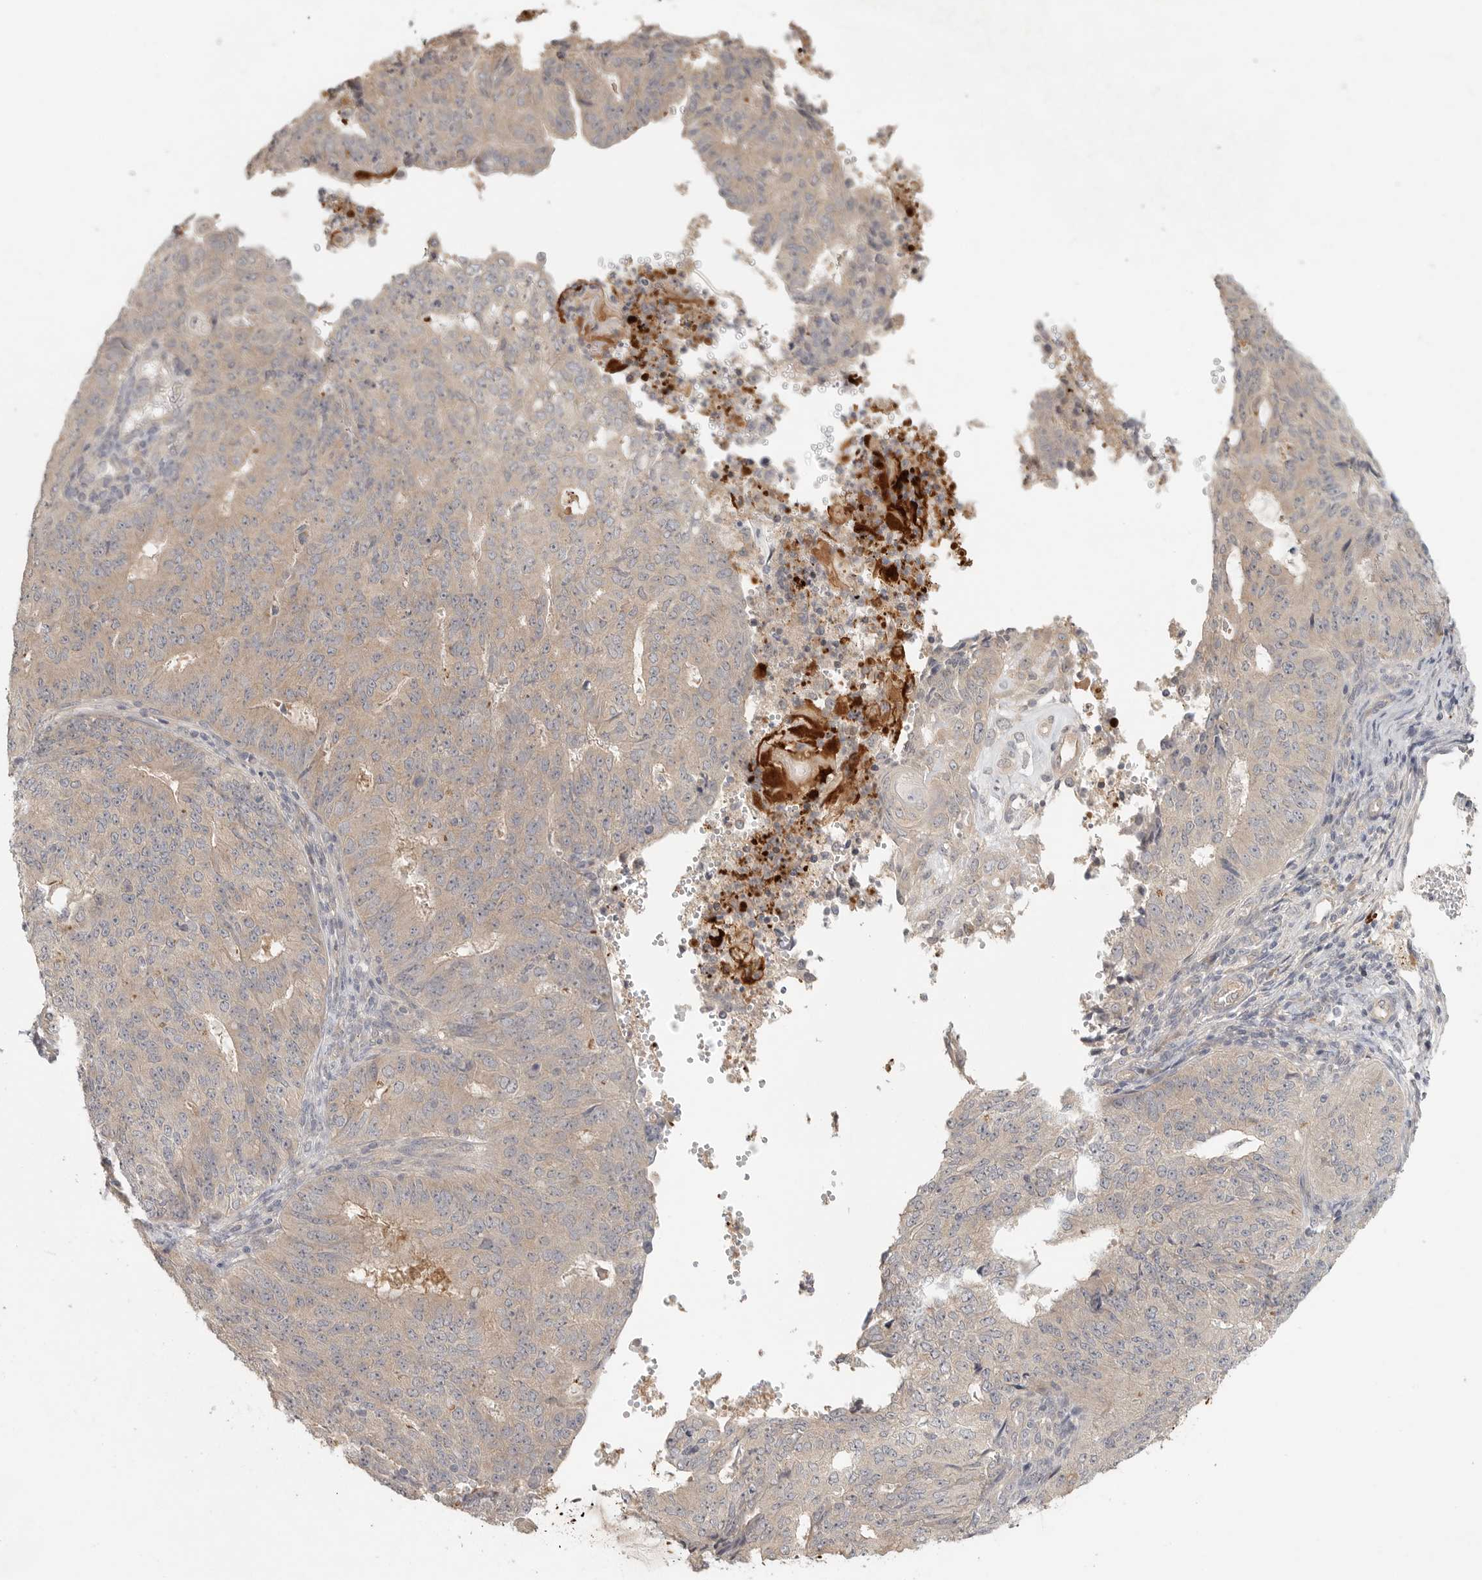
{"staining": {"intensity": "weak", "quantity": "<25%", "location": "cytoplasmic/membranous"}, "tissue": "endometrial cancer", "cell_type": "Tumor cells", "image_type": "cancer", "snomed": [{"axis": "morphology", "description": "Adenocarcinoma, NOS"}, {"axis": "topography", "description": "Endometrium"}], "caption": "Adenocarcinoma (endometrial) stained for a protein using immunohistochemistry shows no positivity tumor cells.", "gene": "HDAC6", "patient": {"sex": "female", "age": 32}}